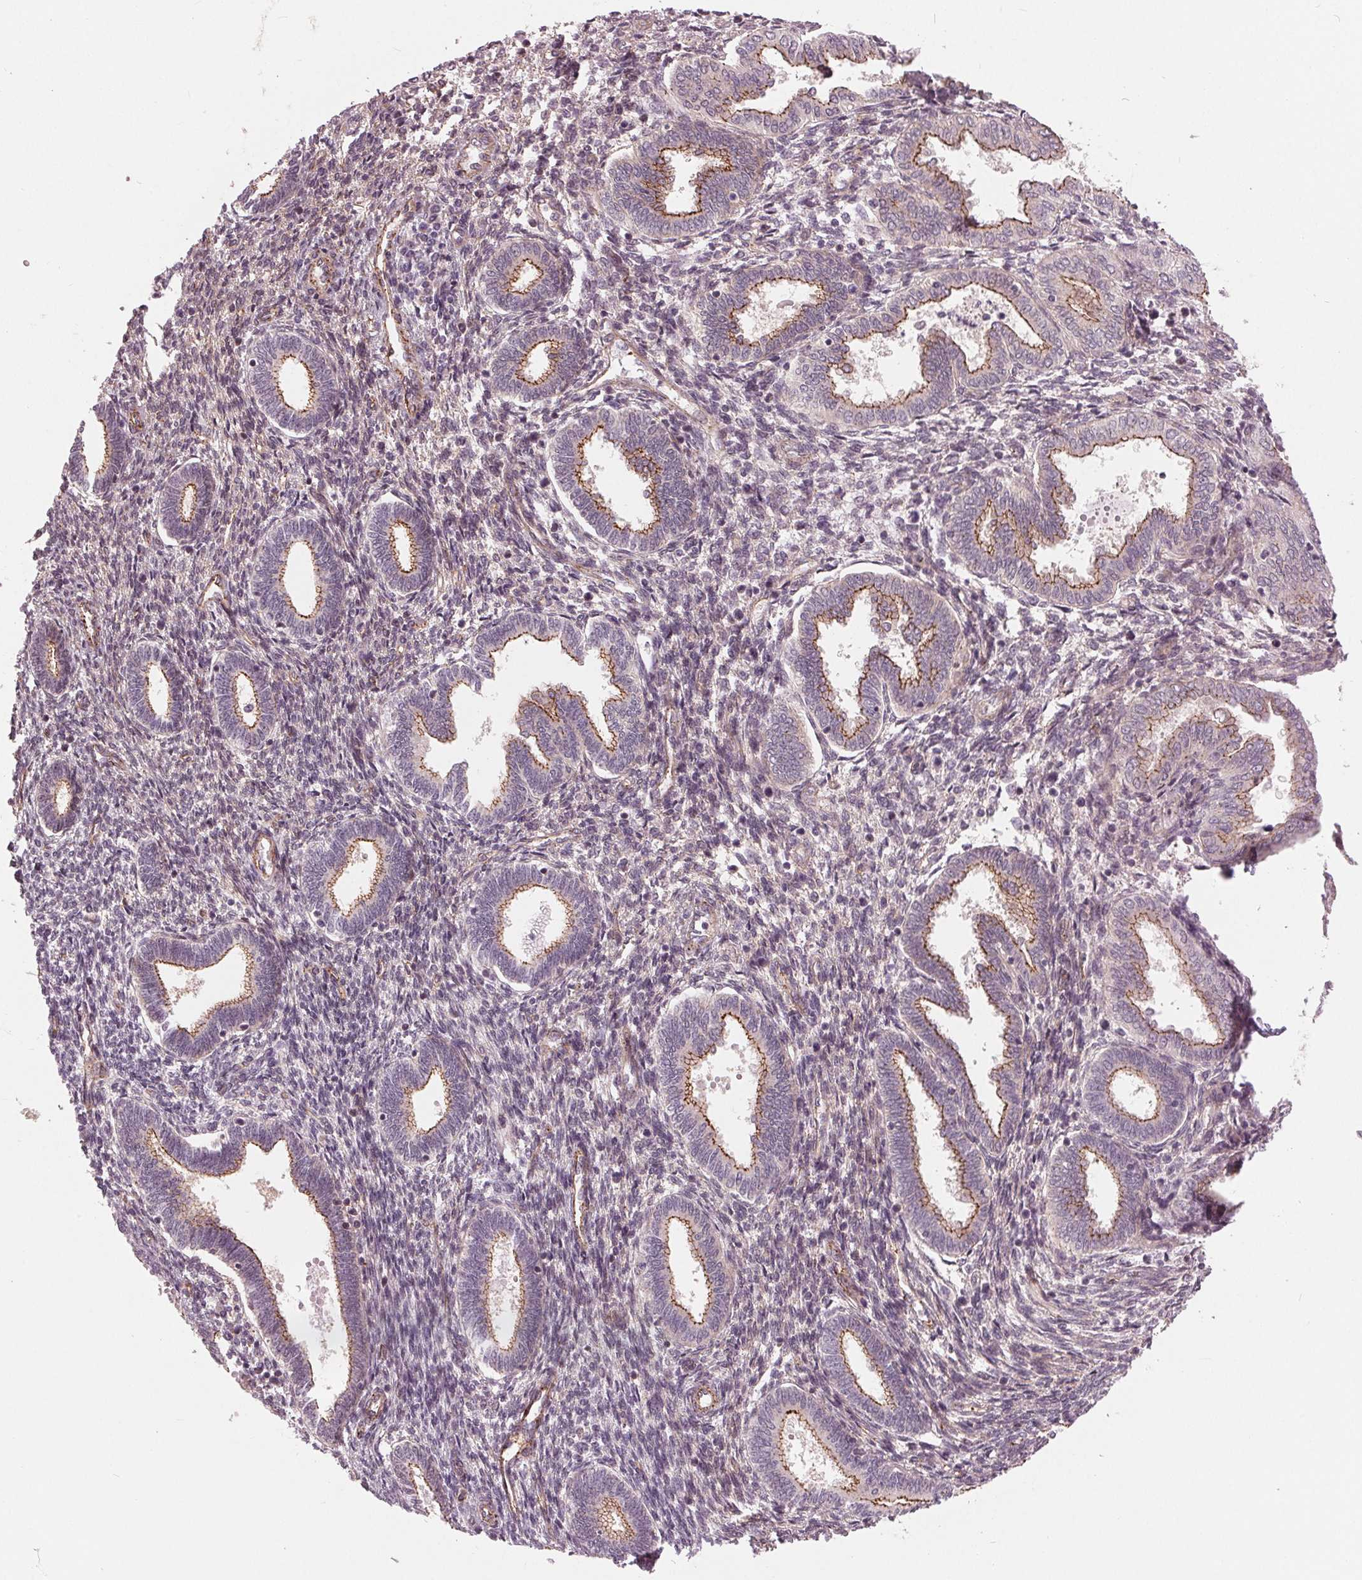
{"staining": {"intensity": "negative", "quantity": "none", "location": "none"}, "tissue": "endometrium", "cell_type": "Cells in endometrial stroma", "image_type": "normal", "snomed": [{"axis": "morphology", "description": "Normal tissue, NOS"}, {"axis": "topography", "description": "Endometrium"}], "caption": "Image shows no significant protein expression in cells in endometrial stroma of unremarkable endometrium.", "gene": "TXNIP", "patient": {"sex": "female", "age": 42}}